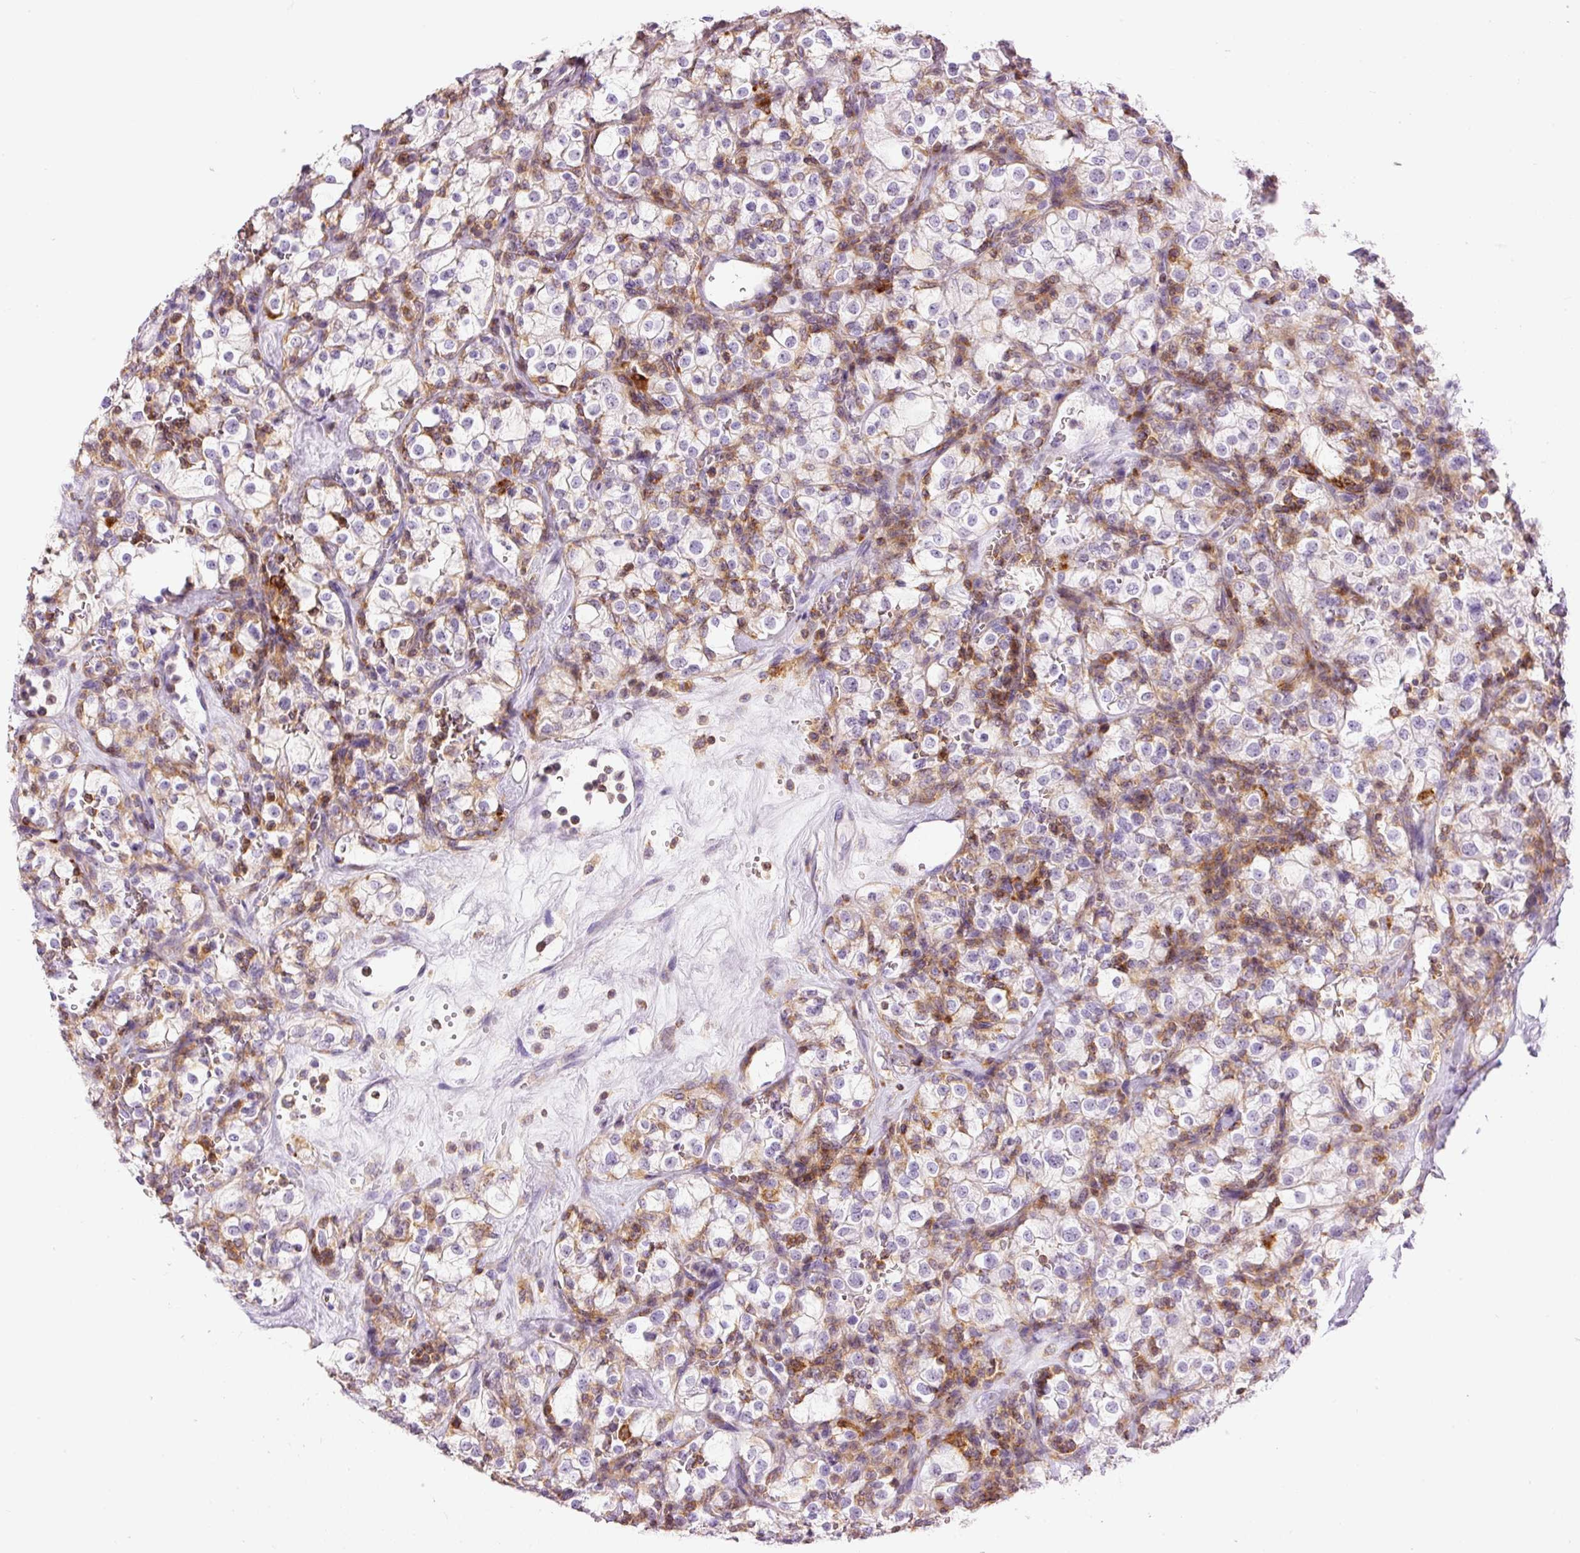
{"staining": {"intensity": "negative", "quantity": "none", "location": "none"}, "tissue": "renal cancer", "cell_type": "Tumor cells", "image_type": "cancer", "snomed": [{"axis": "morphology", "description": "Adenocarcinoma, NOS"}, {"axis": "topography", "description": "Kidney"}], "caption": "Human adenocarcinoma (renal) stained for a protein using IHC shows no staining in tumor cells.", "gene": "DOK6", "patient": {"sex": "female", "age": 74}}